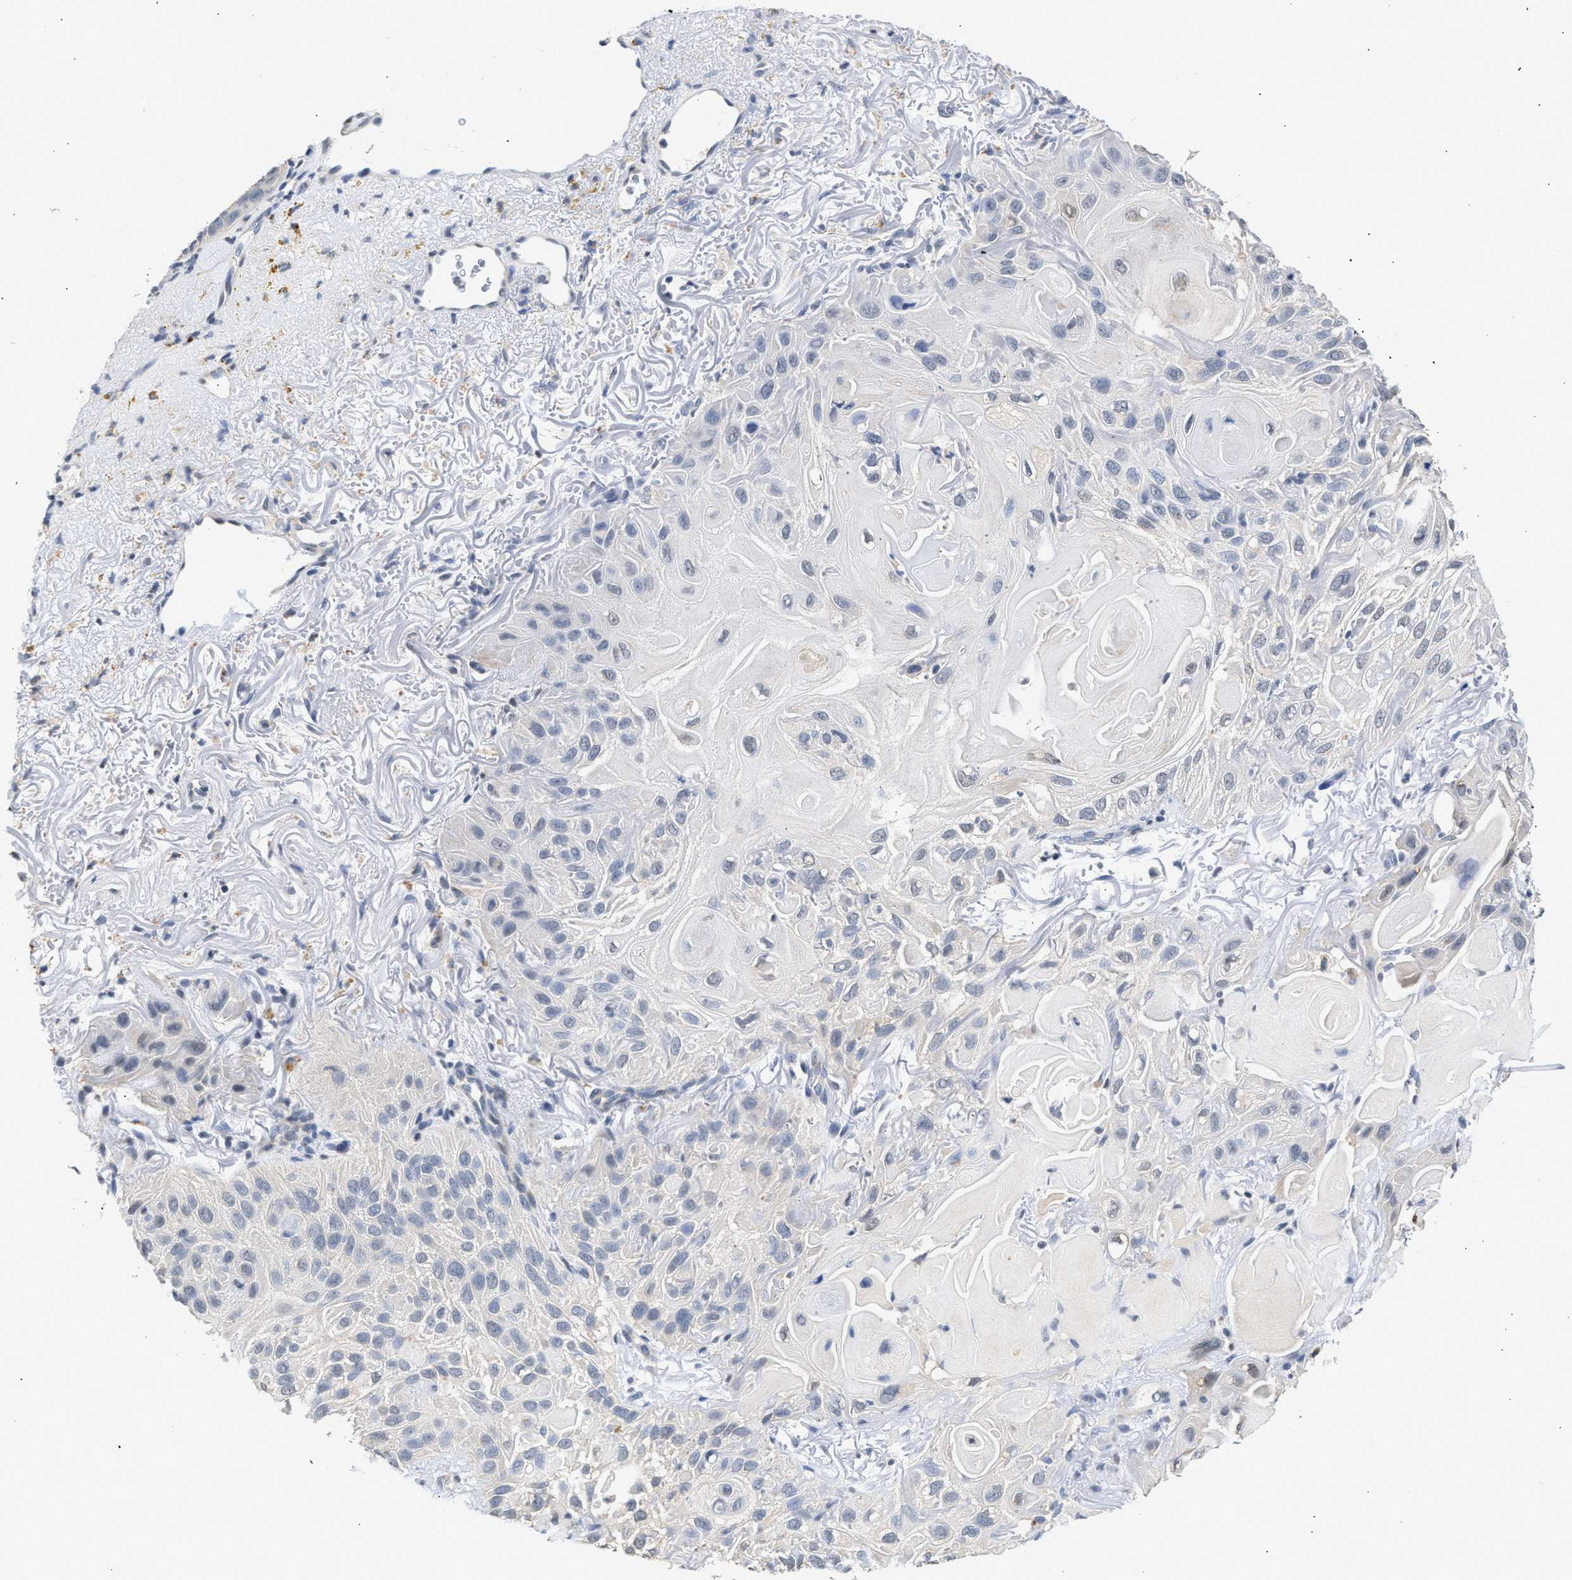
{"staining": {"intensity": "negative", "quantity": "none", "location": "none"}, "tissue": "skin cancer", "cell_type": "Tumor cells", "image_type": "cancer", "snomed": [{"axis": "morphology", "description": "Squamous cell carcinoma, NOS"}, {"axis": "topography", "description": "Skin"}], "caption": "IHC micrograph of human squamous cell carcinoma (skin) stained for a protein (brown), which exhibits no staining in tumor cells.", "gene": "PPM1L", "patient": {"sex": "female", "age": 77}}